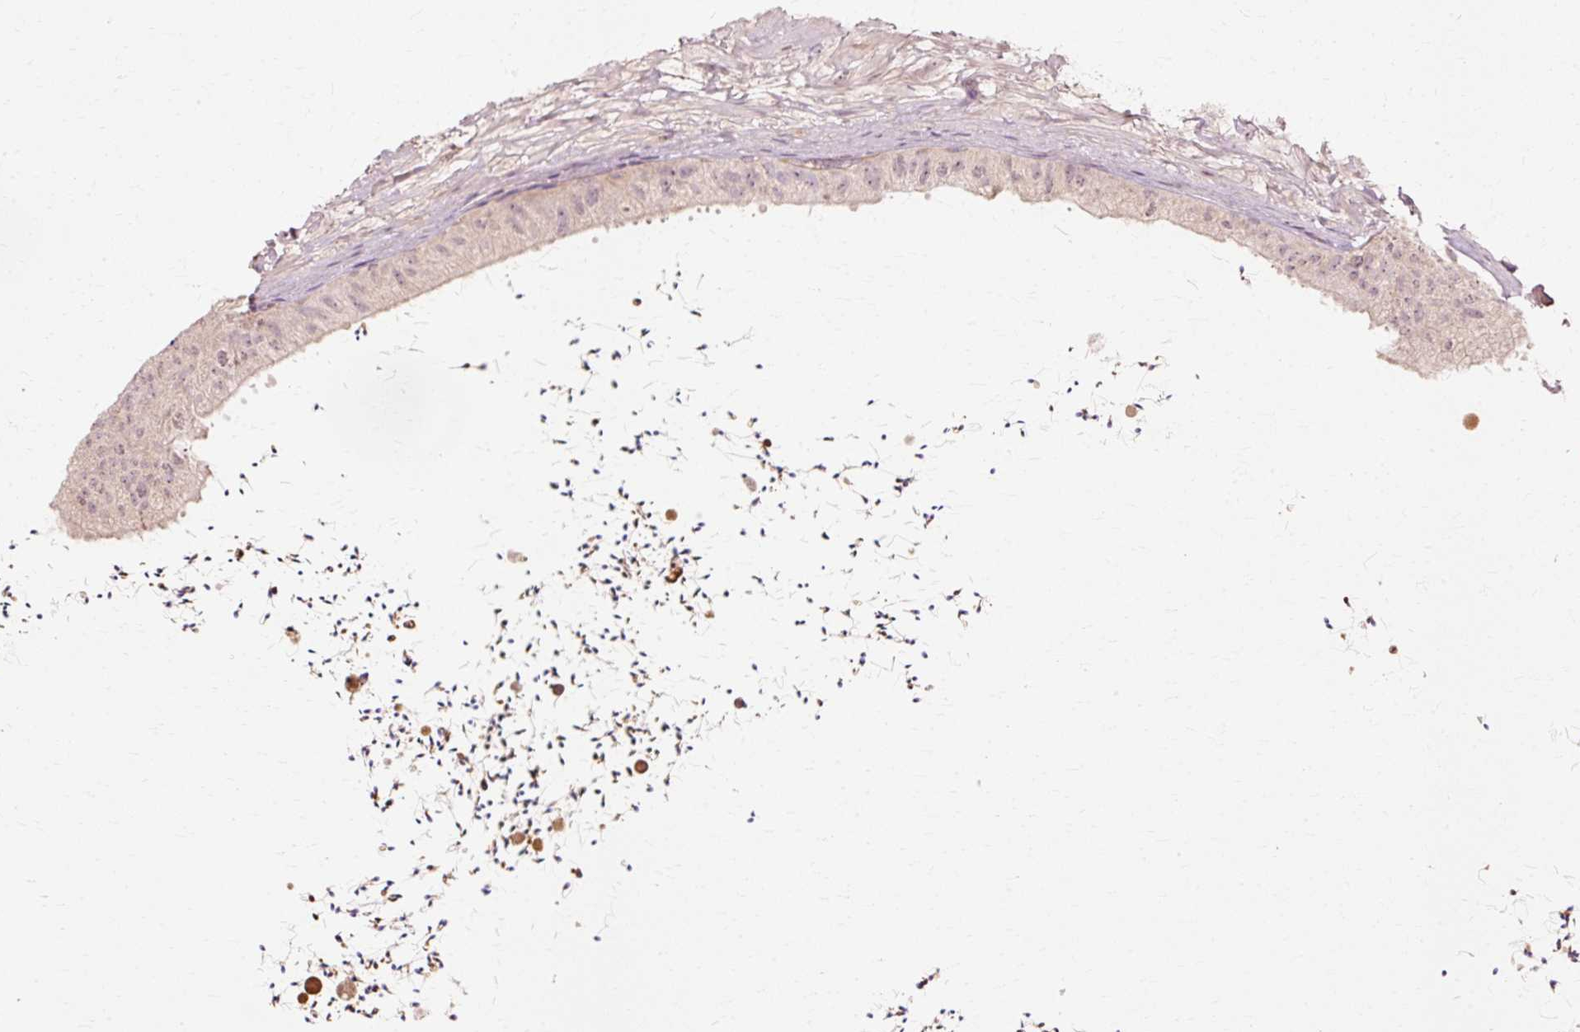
{"staining": {"intensity": "weak", "quantity": ">75%", "location": "cytoplasmic/membranous"}, "tissue": "epididymis", "cell_type": "Glandular cells", "image_type": "normal", "snomed": [{"axis": "morphology", "description": "Normal tissue, NOS"}, {"axis": "topography", "description": "Epididymis"}, {"axis": "topography", "description": "Peripheral nerve tissue"}], "caption": "Weak cytoplasmic/membranous protein positivity is appreciated in approximately >75% of glandular cells in epididymis. Nuclei are stained in blue.", "gene": "RGPD5", "patient": {"sex": "male", "age": 32}}